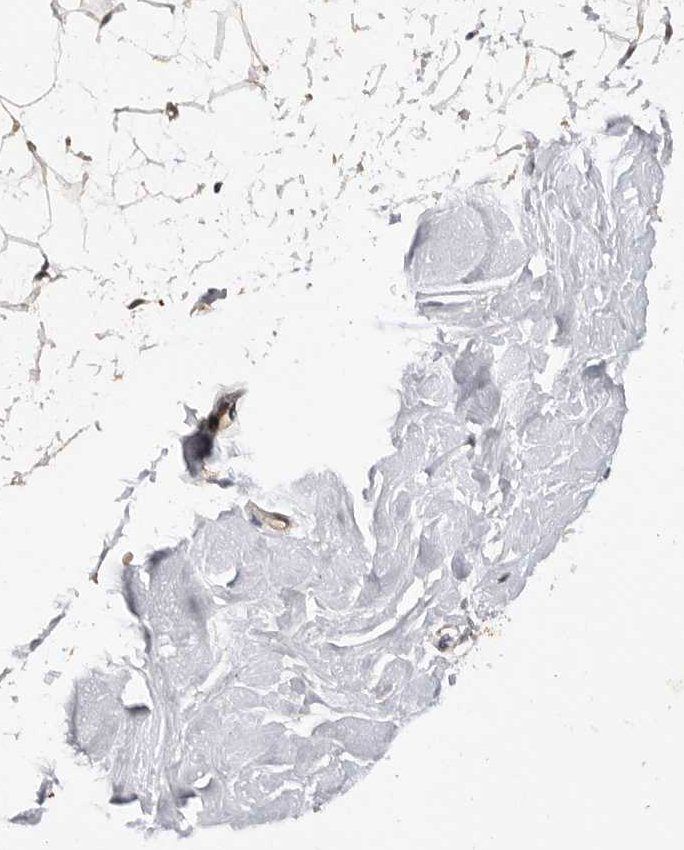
{"staining": {"intensity": "weak", "quantity": "25%-75%", "location": "cytoplasmic/membranous"}, "tissue": "breast", "cell_type": "Adipocytes", "image_type": "normal", "snomed": [{"axis": "morphology", "description": "Normal tissue, NOS"}, {"axis": "topography", "description": "Breast"}], "caption": "Protein staining by immunohistochemistry reveals weak cytoplasmic/membranous positivity in approximately 25%-75% of adipocytes in unremarkable breast. (IHC, brightfield microscopy, high magnification).", "gene": "ASPSCR1", "patient": {"sex": "female", "age": 23}}